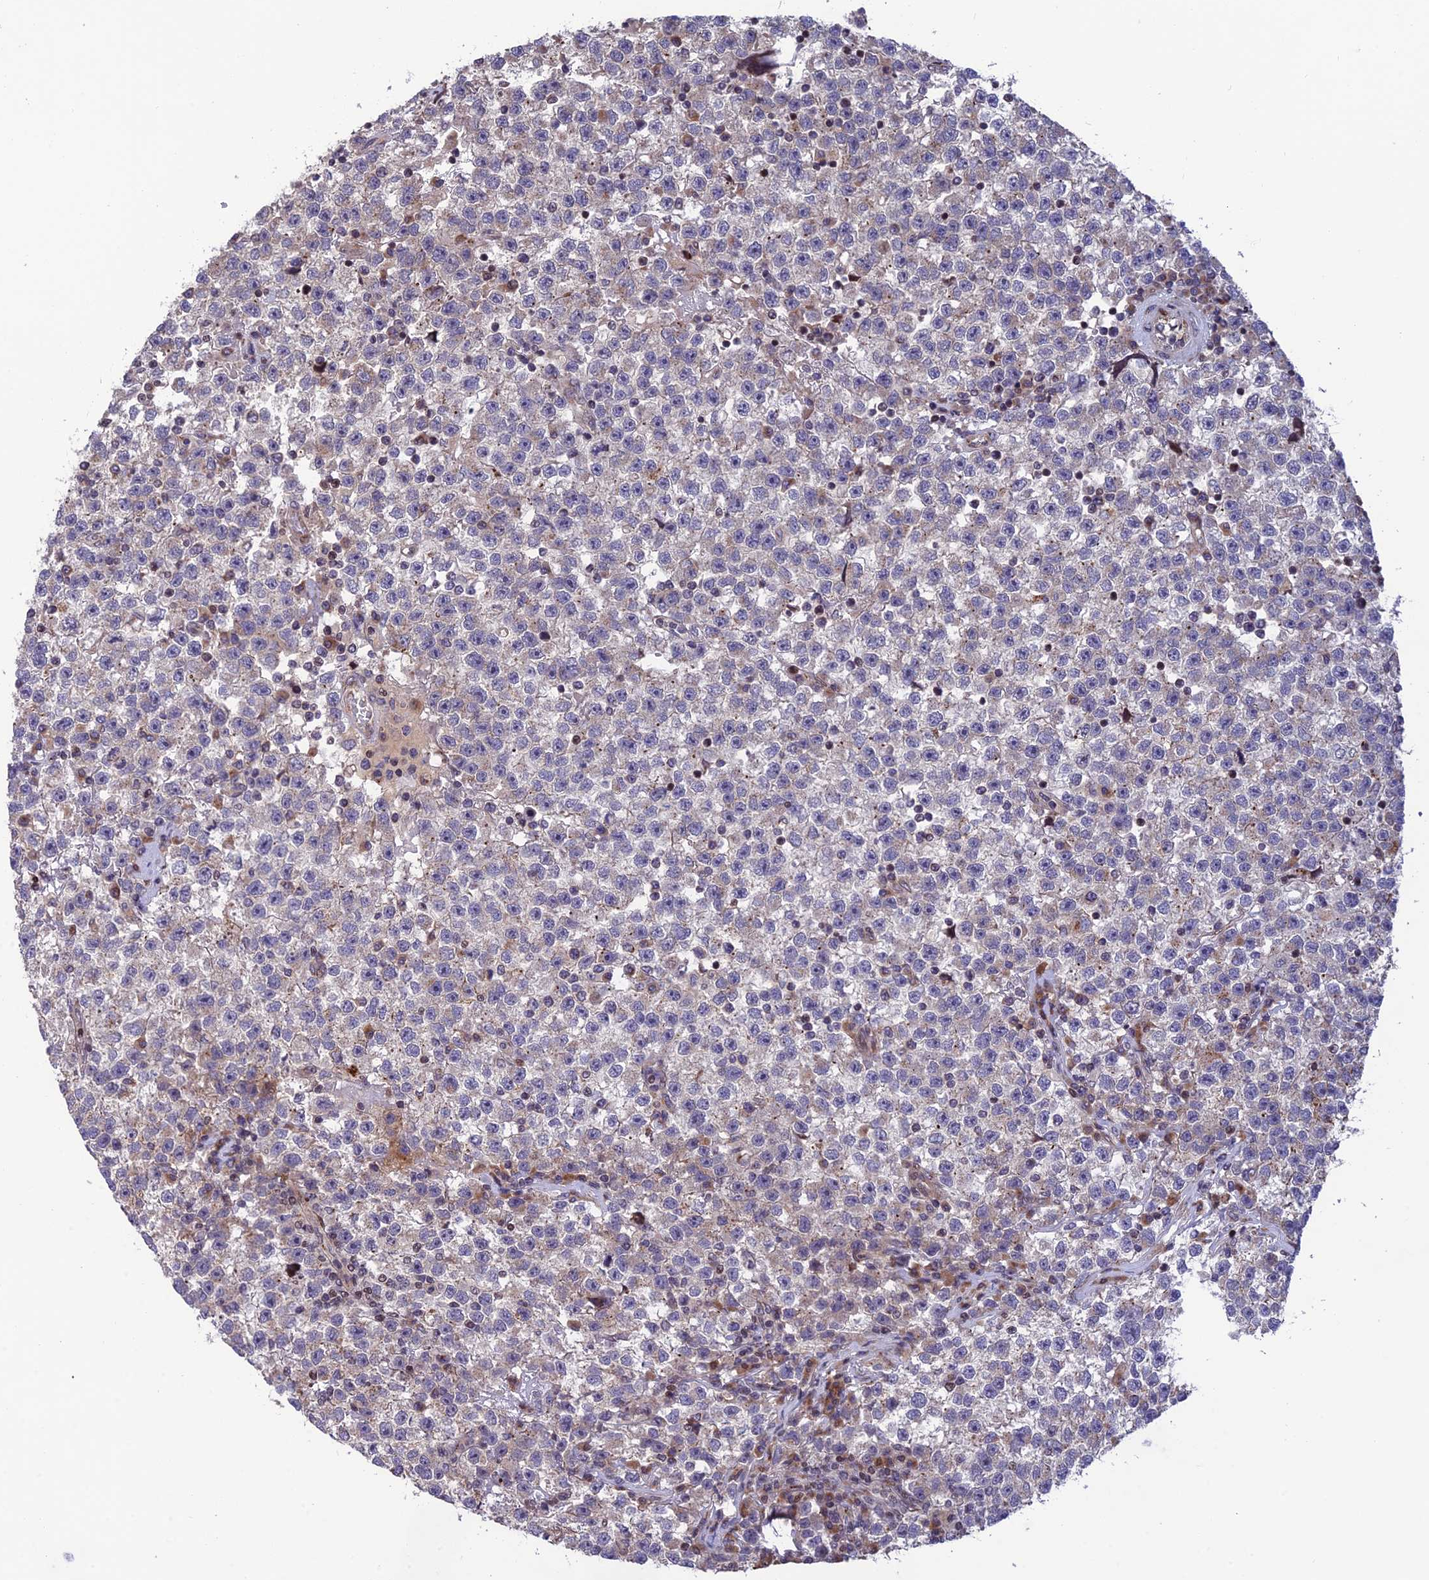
{"staining": {"intensity": "negative", "quantity": "none", "location": "none"}, "tissue": "testis cancer", "cell_type": "Tumor cells", "image_type": "cancer", "snomed": [{"axis": "morphology", "description": "Seminoma, NOS"}, {"axis": "topography", "description": "Testis"}], "caption": "IHC histopathology image of neoplastic tissue: human seminoma (testis) stained with DAB (3,3'-diaminobenzidine) displays no significant protein positivity in tumor cells.", "gene": "SMIM7", "patient": {"sex": "male", "age": 22}}